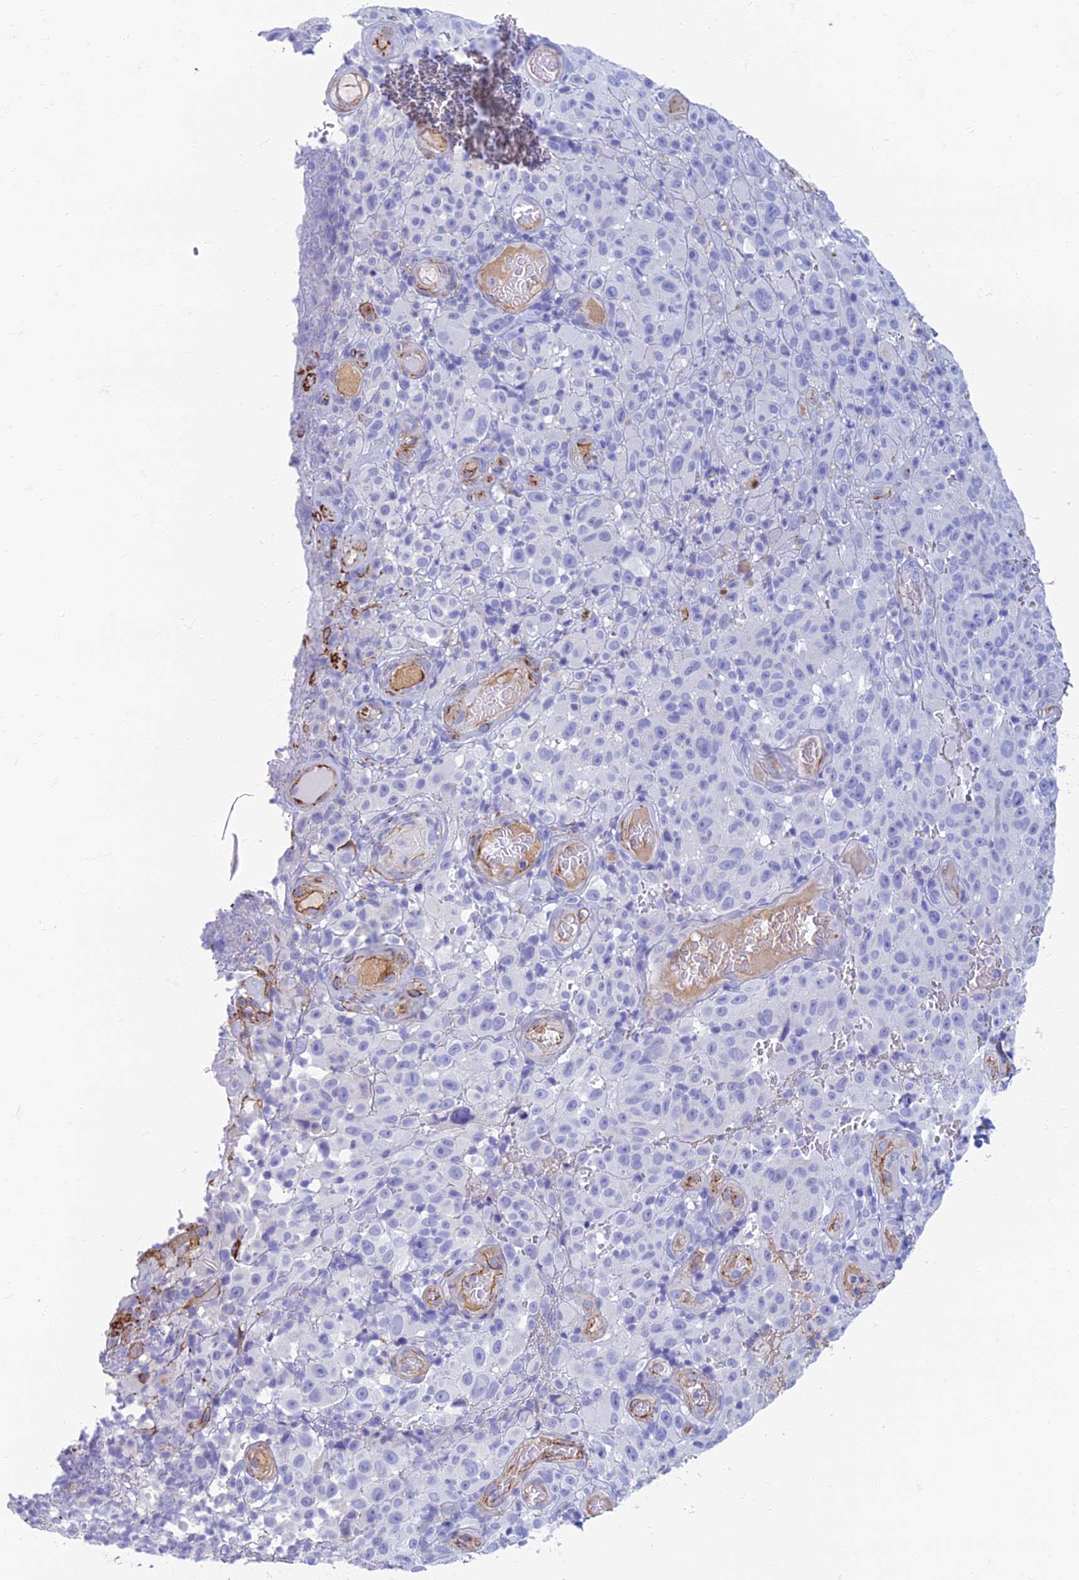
{"staining": {"intensity": "negative", "quantity": "none", "location": "none"}, "tissue": "melanoma", "cell_type": "Tumor cells", "image_type": "cancer", "snomed": [{"axis": "morphology", "description": "Malignant melanoma, NOS"}, {"axis": "topography", "description": "Skin"}], "caption": "A high-resolution photomicrograph shows immunohistochemistry (IHC) staining of malignant melanoma, which demonstrates no significant positivity in tumor cells.", "gene": "ETFRF1", "patient": {"sex": "female", "age": 82}}